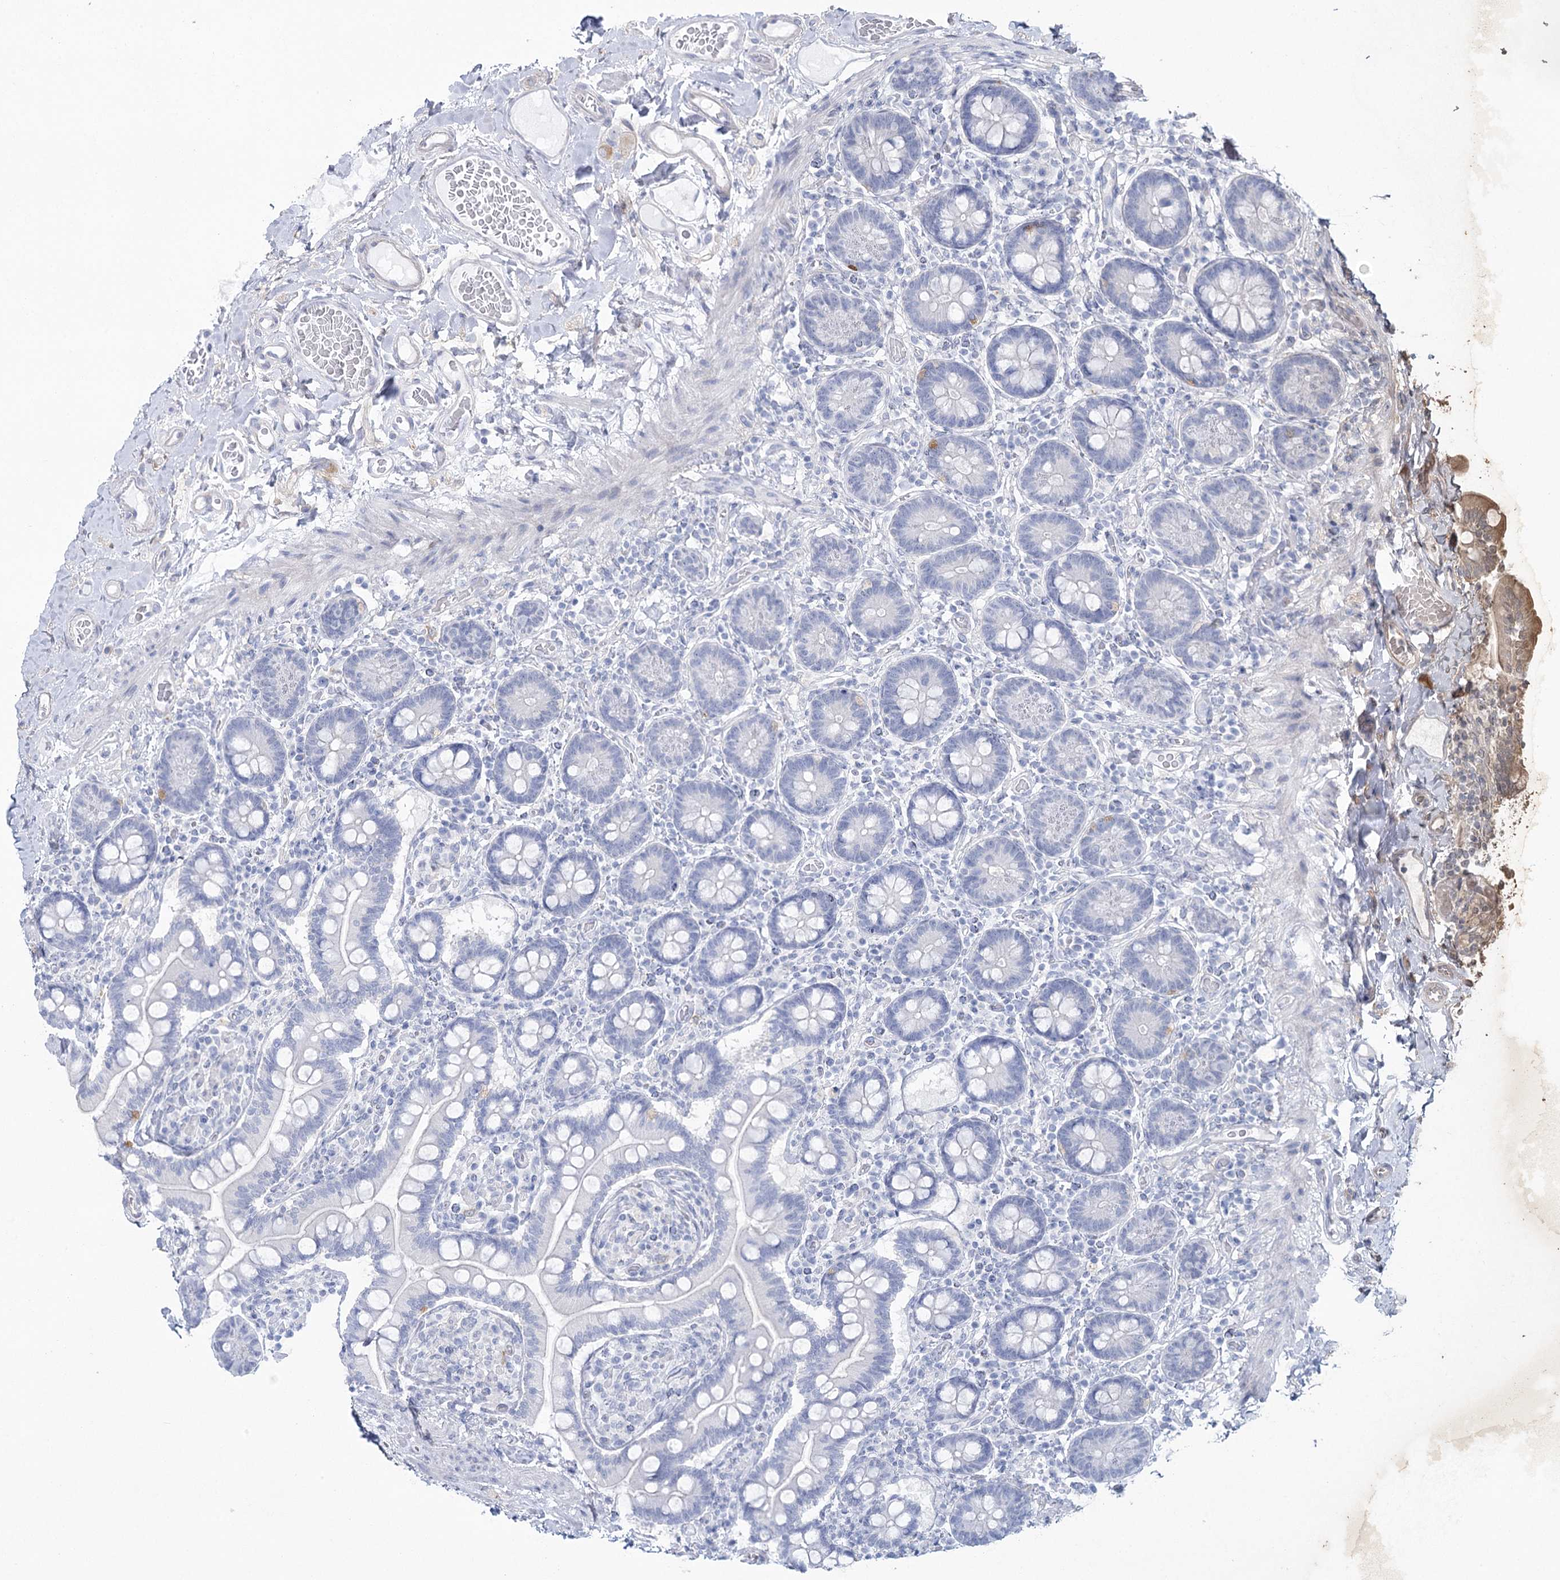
{"staining": {"intensity": "negative", "quantity": "none", "location": "none"}, "tissue": "small intestine", "cell_type": "Glandular cells", "image_type": "normal", "snomed": [{"axis": "morphology", "description": "Normal tissue, NOS"}, {"axis": "topography", "description": "Small intestine"}], "caption": "Immunohistochemical staining of benign human small intestine demonstrates no significant staining in glandular cells.", "gene": "CCDC88A", "patient": {"sex": "female", "age": 64}}